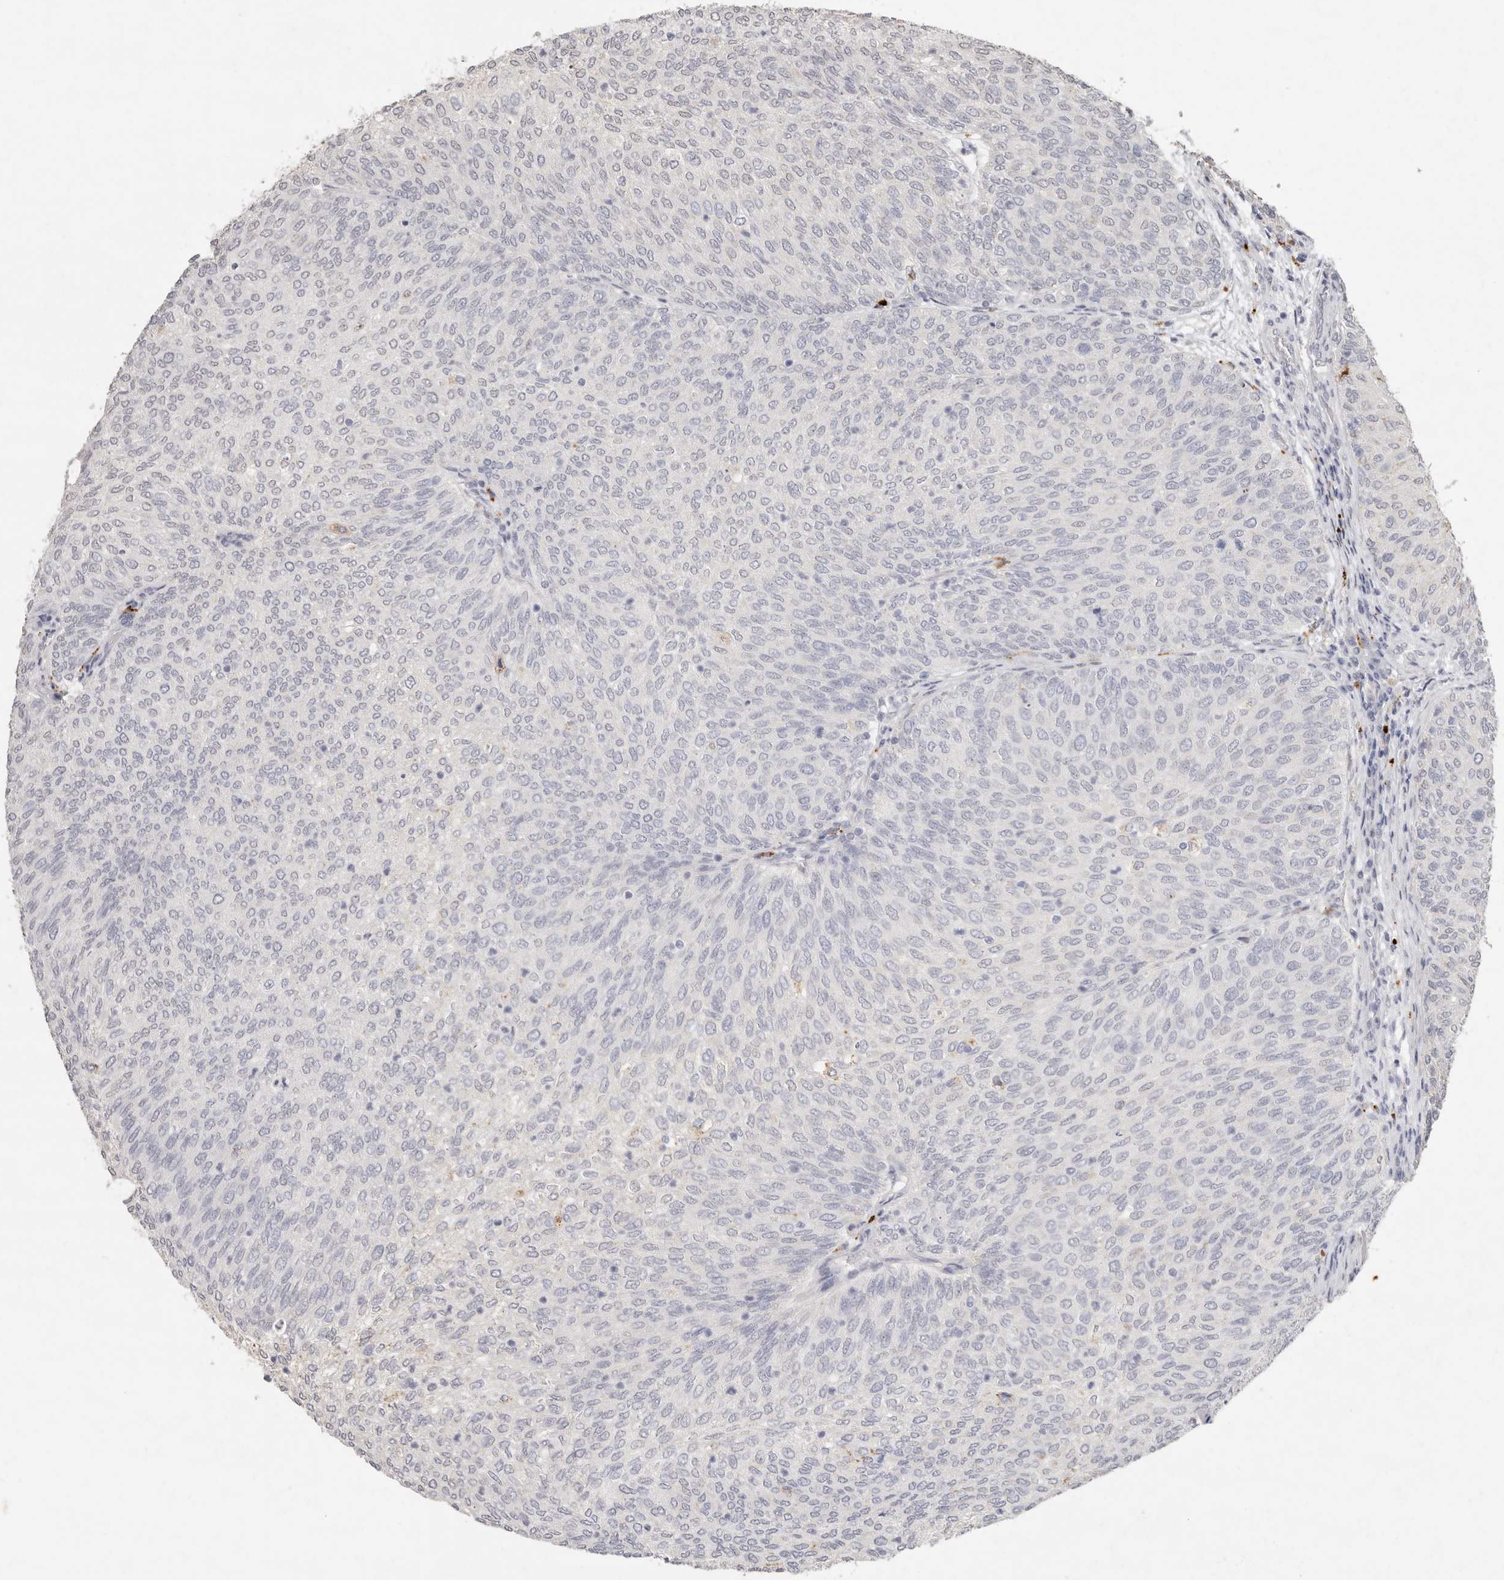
{"staining": {"intensity": "negative", "quantity": "none", "location": "none"}, "tissue": "urothelial cancer", "cell_type": "Tumor cells", "image_type": "cancer", "snomed": [{"axis": "morphology", "description": "Urothelial carcinoma, Low grade"}, {"axis": "topography", "description": "Urinary bladder"}], "caption": "This is an immunohistochemistry image of urothelial carcinoma (low-grade). There is no expression in tumor cells.", "gene": "FAM185A", "patient": {"sex": "female", "age": 79}}